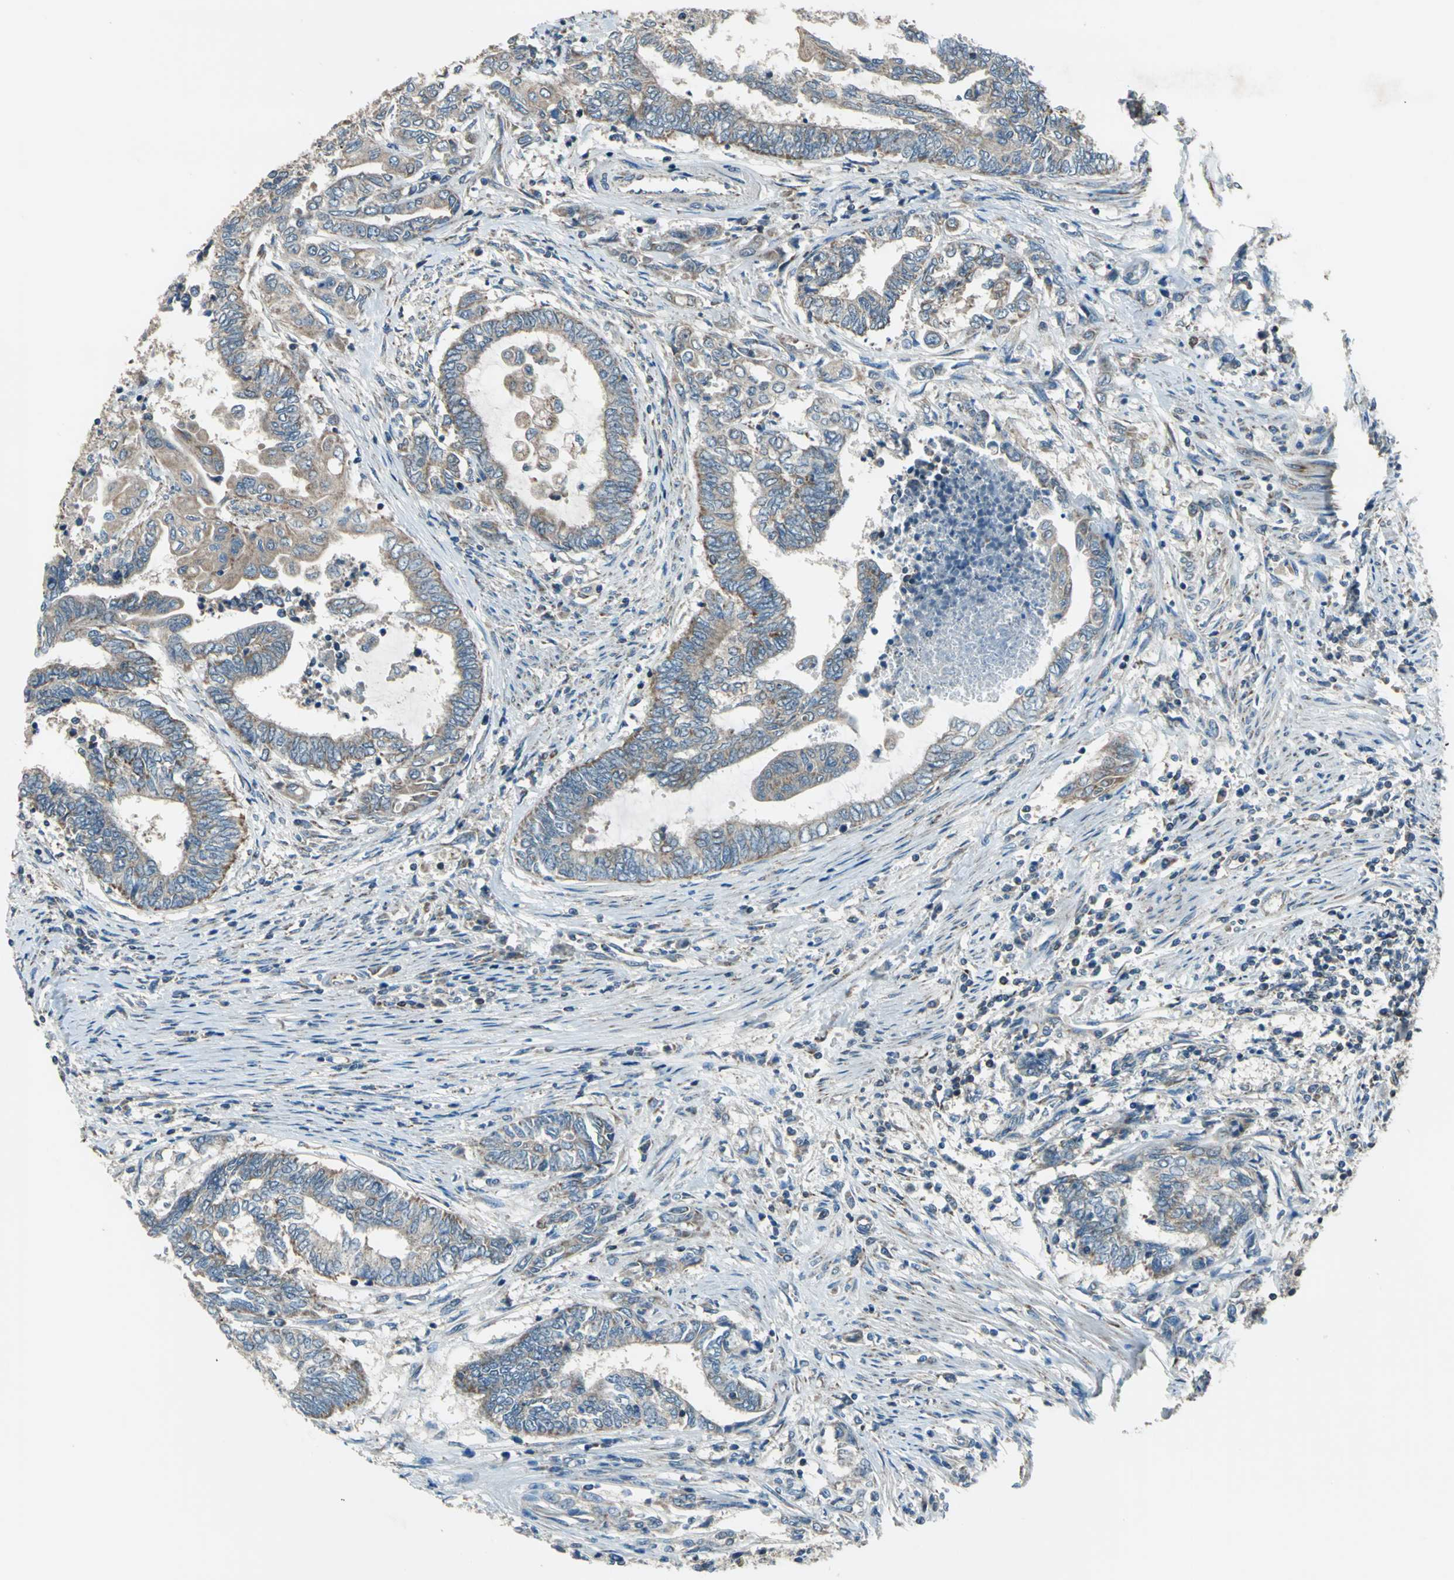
{"staining": {"intensity": "moderate", "quantity": ">75%", "location": "cytoplasmic/membranous"}, "tissue": "endometrial cancer", "cell_type": "Tumor cells", "image_type": "cancer", "snomed": [{"axis": "morphology", "description": "Adenocarcinoma, NOS"}, {"axis": "topography", "description": "Uterus"}, {"axis": "topography", "description": "Endometrium"}], "caption": "DAB (3,3'-diaminobenzidine) immunohistochemical staining of human endometrial cancer (adenocarcinoma) demonstrates moderate cytoplasmic/membranous protein staining in about >75% of tumor cells.", "gene": "TRAK1", "patient": {"sex": "female", "age": 70}}